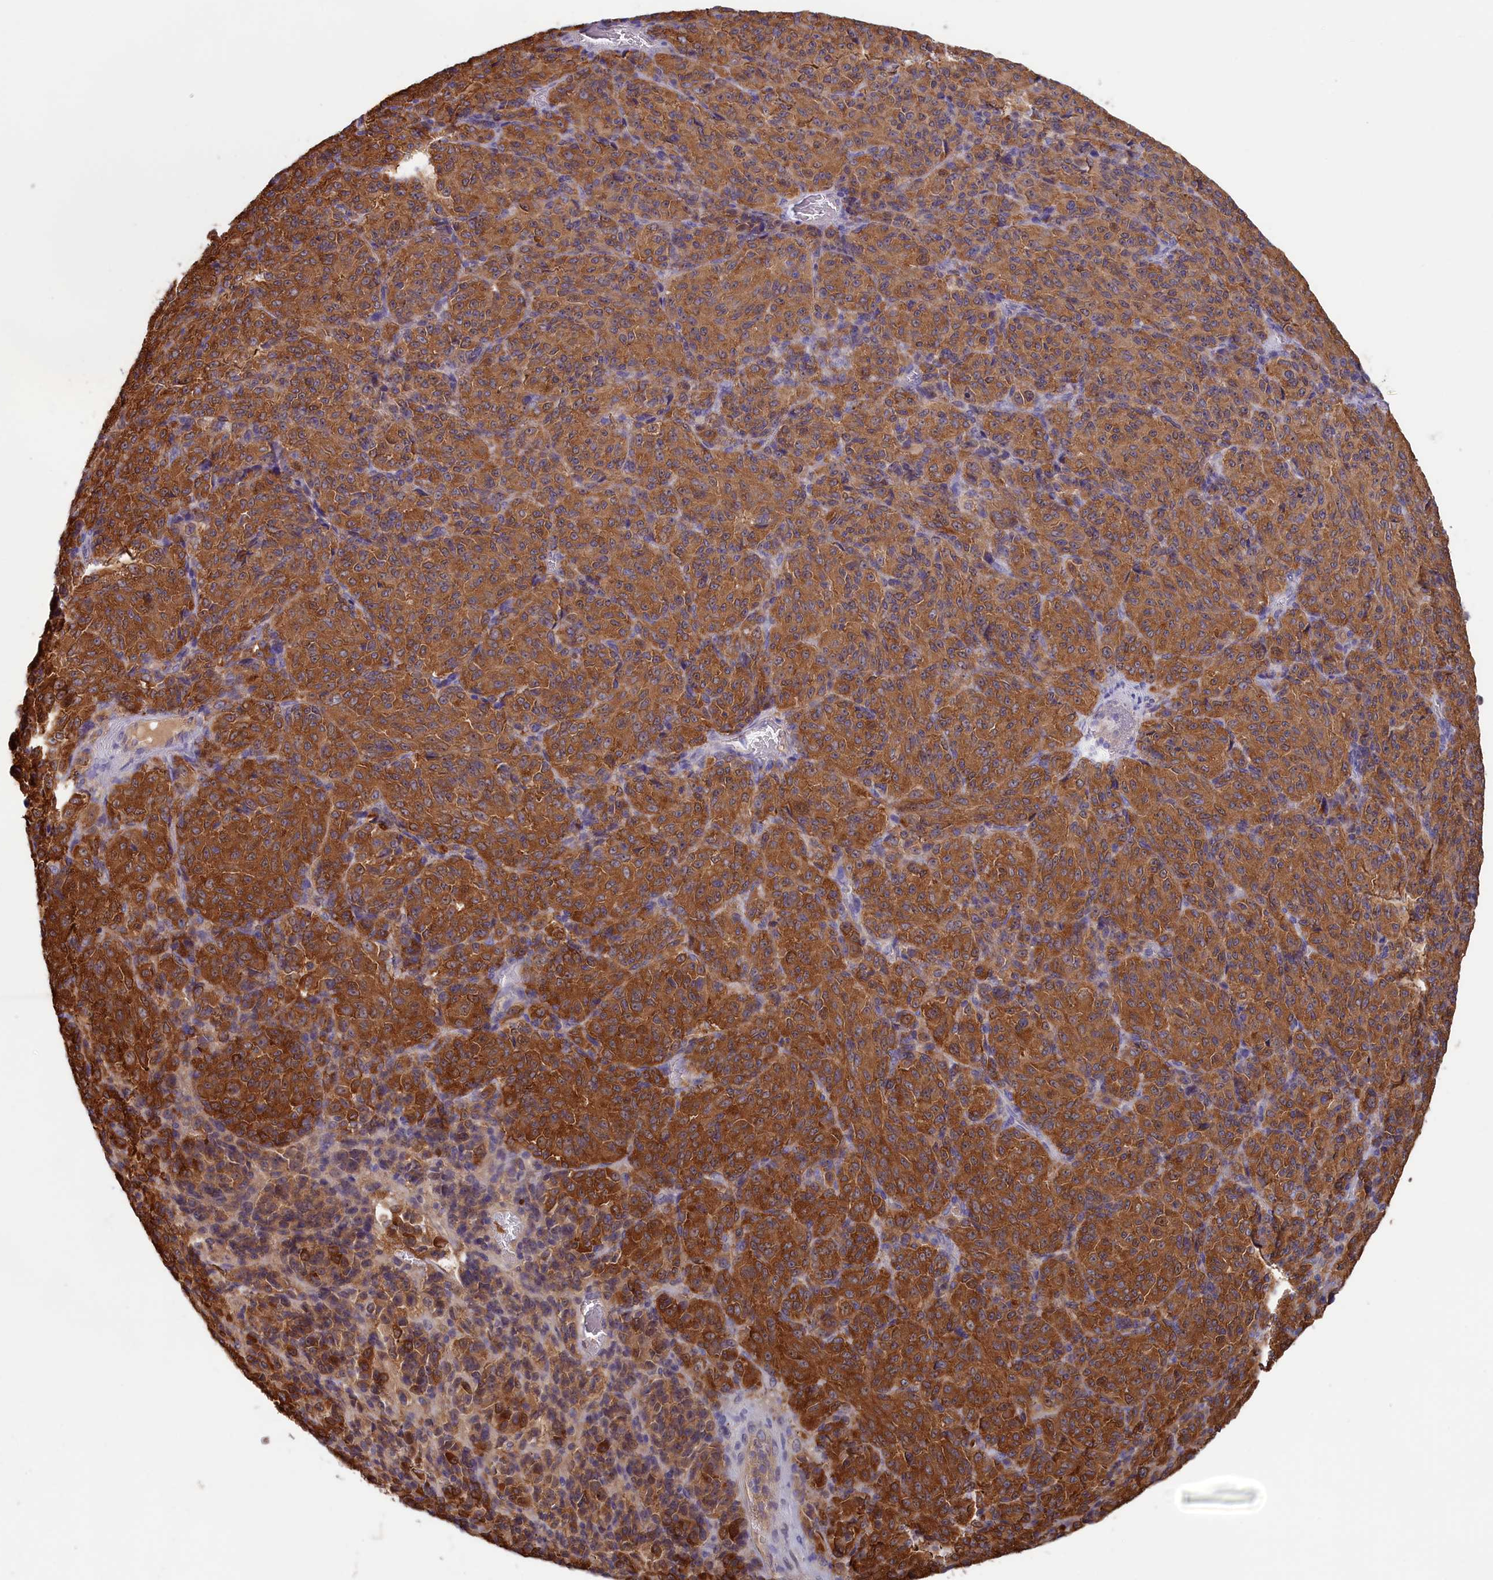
{"staining": {"intensity": "strong", "quantity": ">75%", "location": "cytoplasmic/membranous"}, "tissue": "melanoma", "cell_type": "Tumor cells", "image_type": "cancer", "snomed": [{"axis": "morphology", "description": "Malignant melanoma, Metastatic site"}, {"axis": "topography", "description": "Brain"}], "caption": "IHC micrograph of neoplastic tissue: melanoma stained using immunohistochemistry demonstrates high levels of strong protein expression localized specifically in the cytoplasmic/membranous of tumor cells, appearing as a cytoplasmic/membranous brown color.", "gene": "SYNDIG1L", "patient": {"sex": "female", "age": 56}}